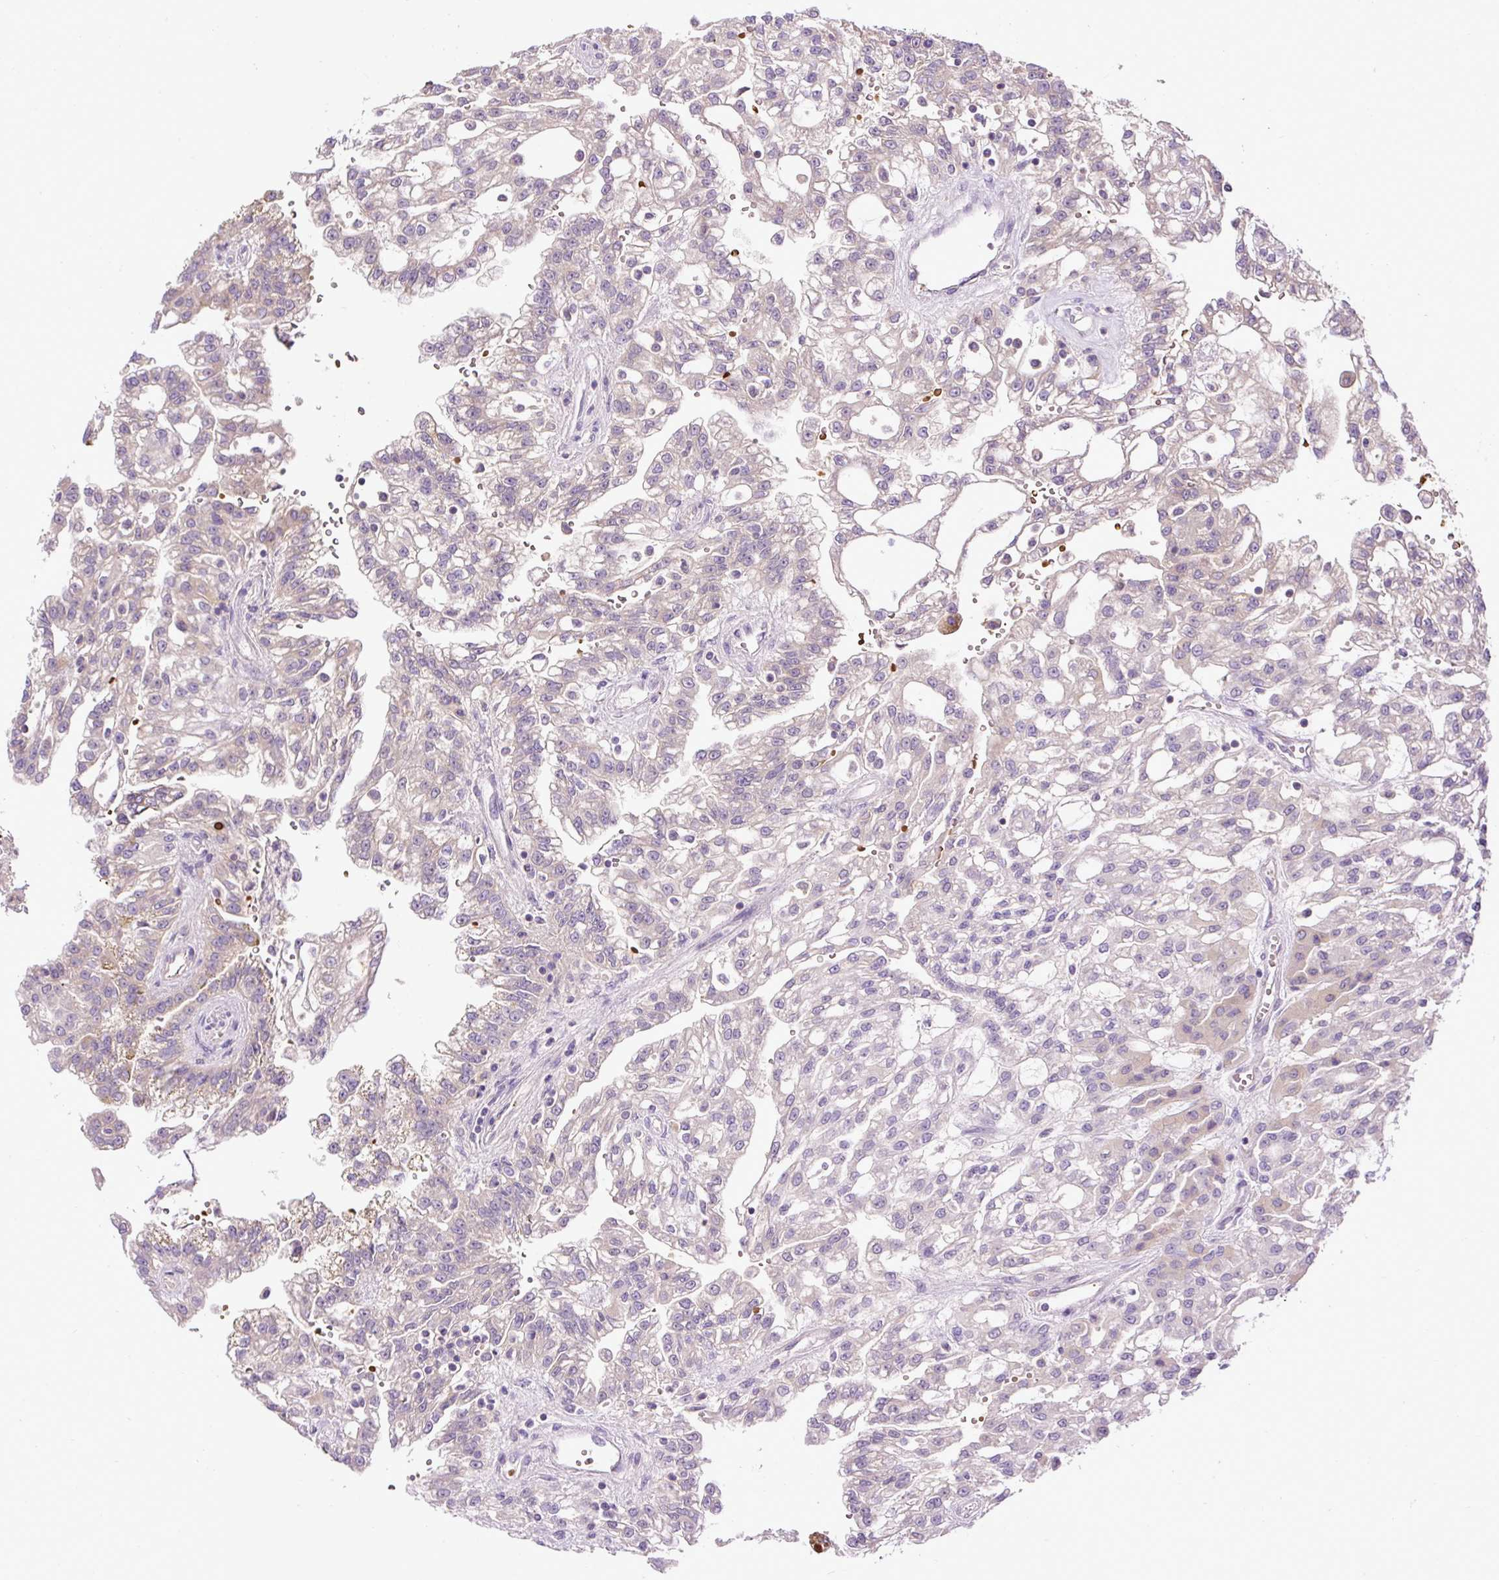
{"staining": {"intensity": "negative", "quantity": "none", "location": "none"}, "tissue": "renal cancer", "cell_type": "Tumor cells", "image_type": "cancer", "snomed": [{"axis": "morphology", "description": "Adenocarcinoma, NOS"}, {"axis": "topography", "description": "Kidney"}], "caption": "Adenocarcinoma (renal) was stained to show a protein in brown. There is no significant positivity in tumor cells. The staining was performed using DAB to visualize the protein expression in brown, while the nuclei were stained in blue with hematoxylin (Magnification: 20x).", "gene": "CXCL13", "patient": {"sex": "male", "age": 63}}